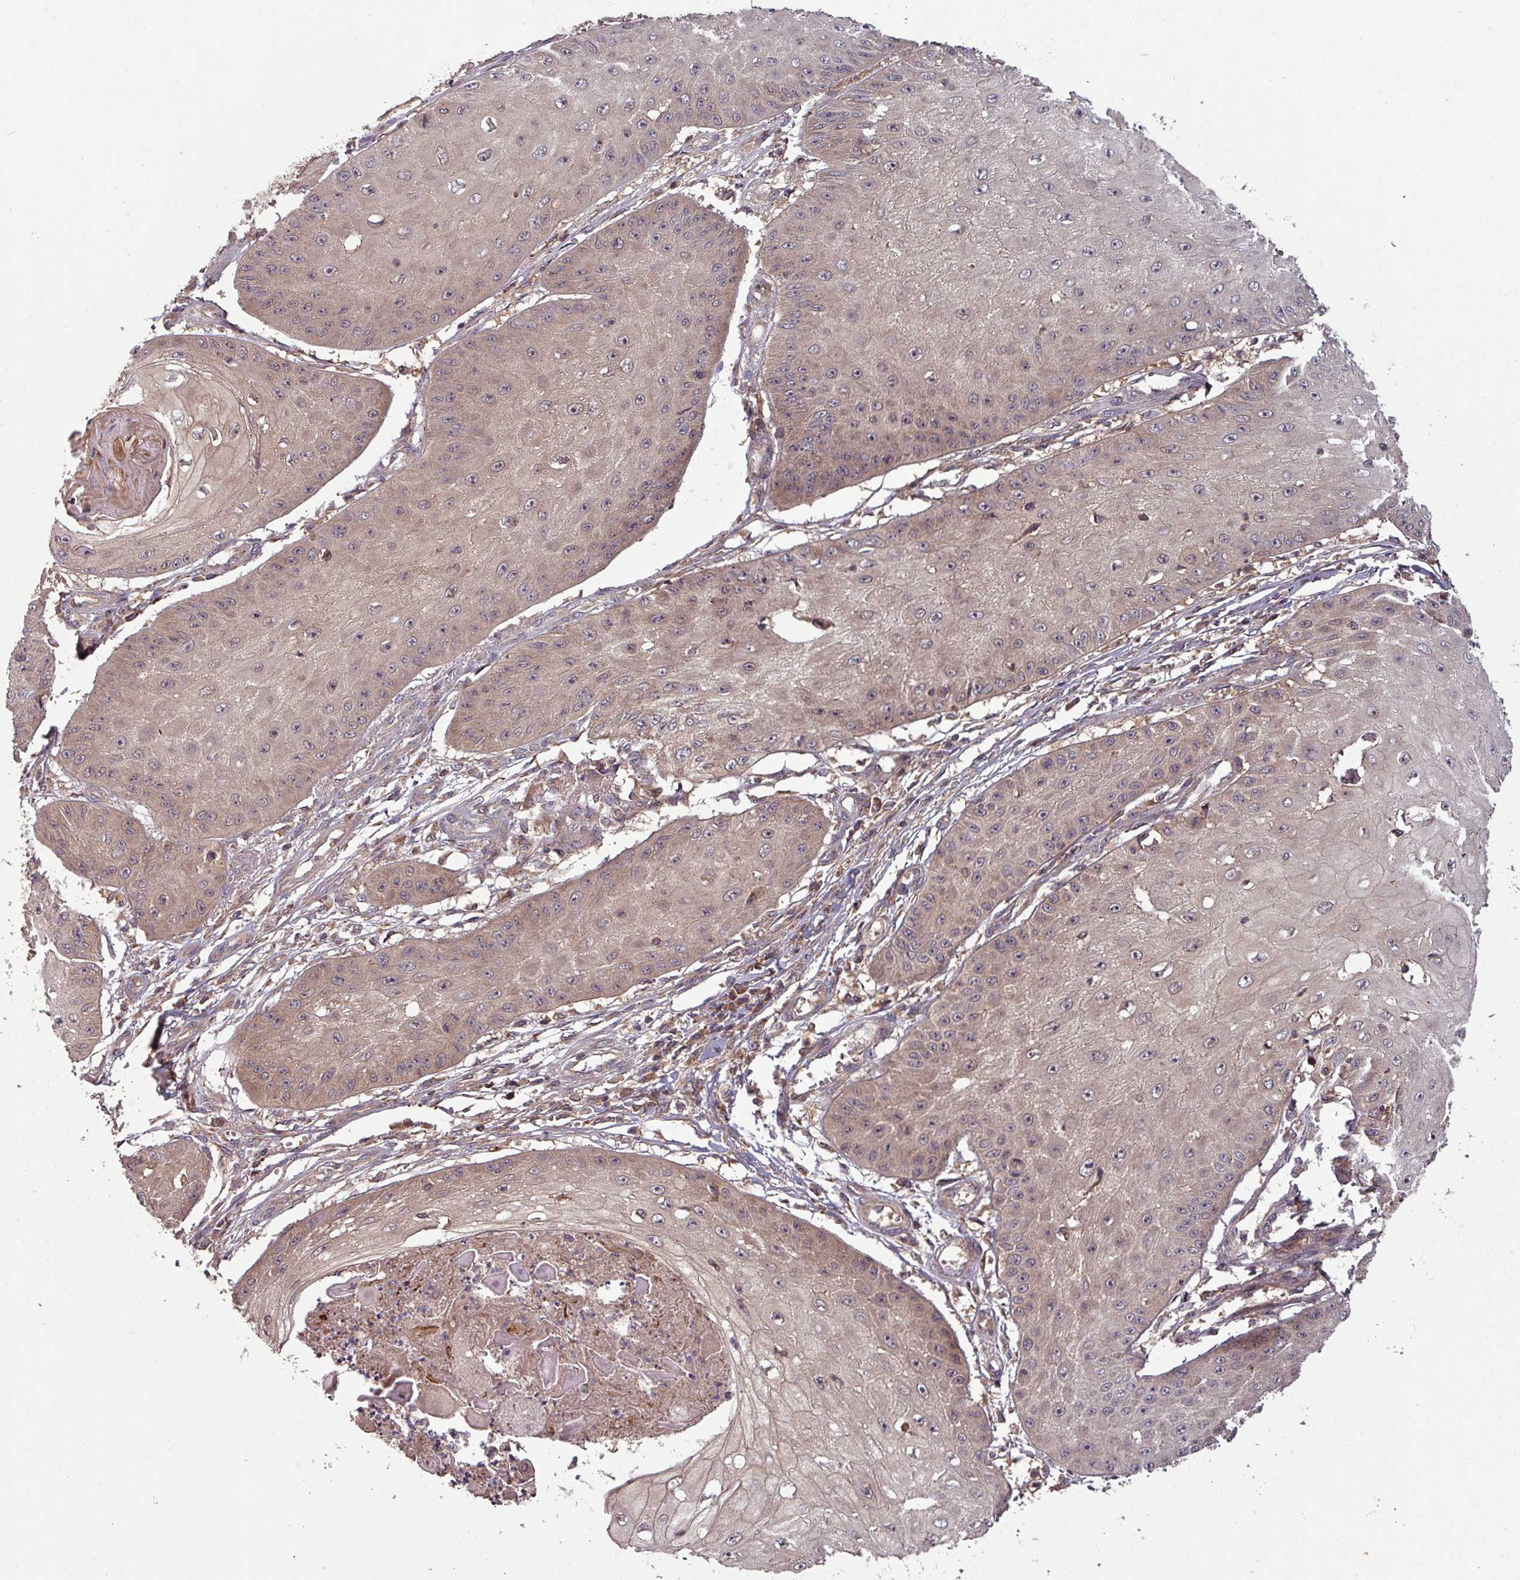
{"staining": {"intensity": "weak", "quantity": ">75%", "location": "cytoplasmic/membranous"}, "tissue": "skin cancer", "cell_type": "Tumor cells", "image_type": "cancer", "snomed": [{"axis": "morphology", "description": "Squamous cell carcinoma, NOS"}, {"axis": "topography", "description": "Skin"}], "caption": "Weak cytoplasmic/membranous positivity is identified in about >75% of tumor cells in skin cancer (squamous cell carcinoma).", "gene": "GSKIP", "patient": {"sex": "male", "age": 70}}